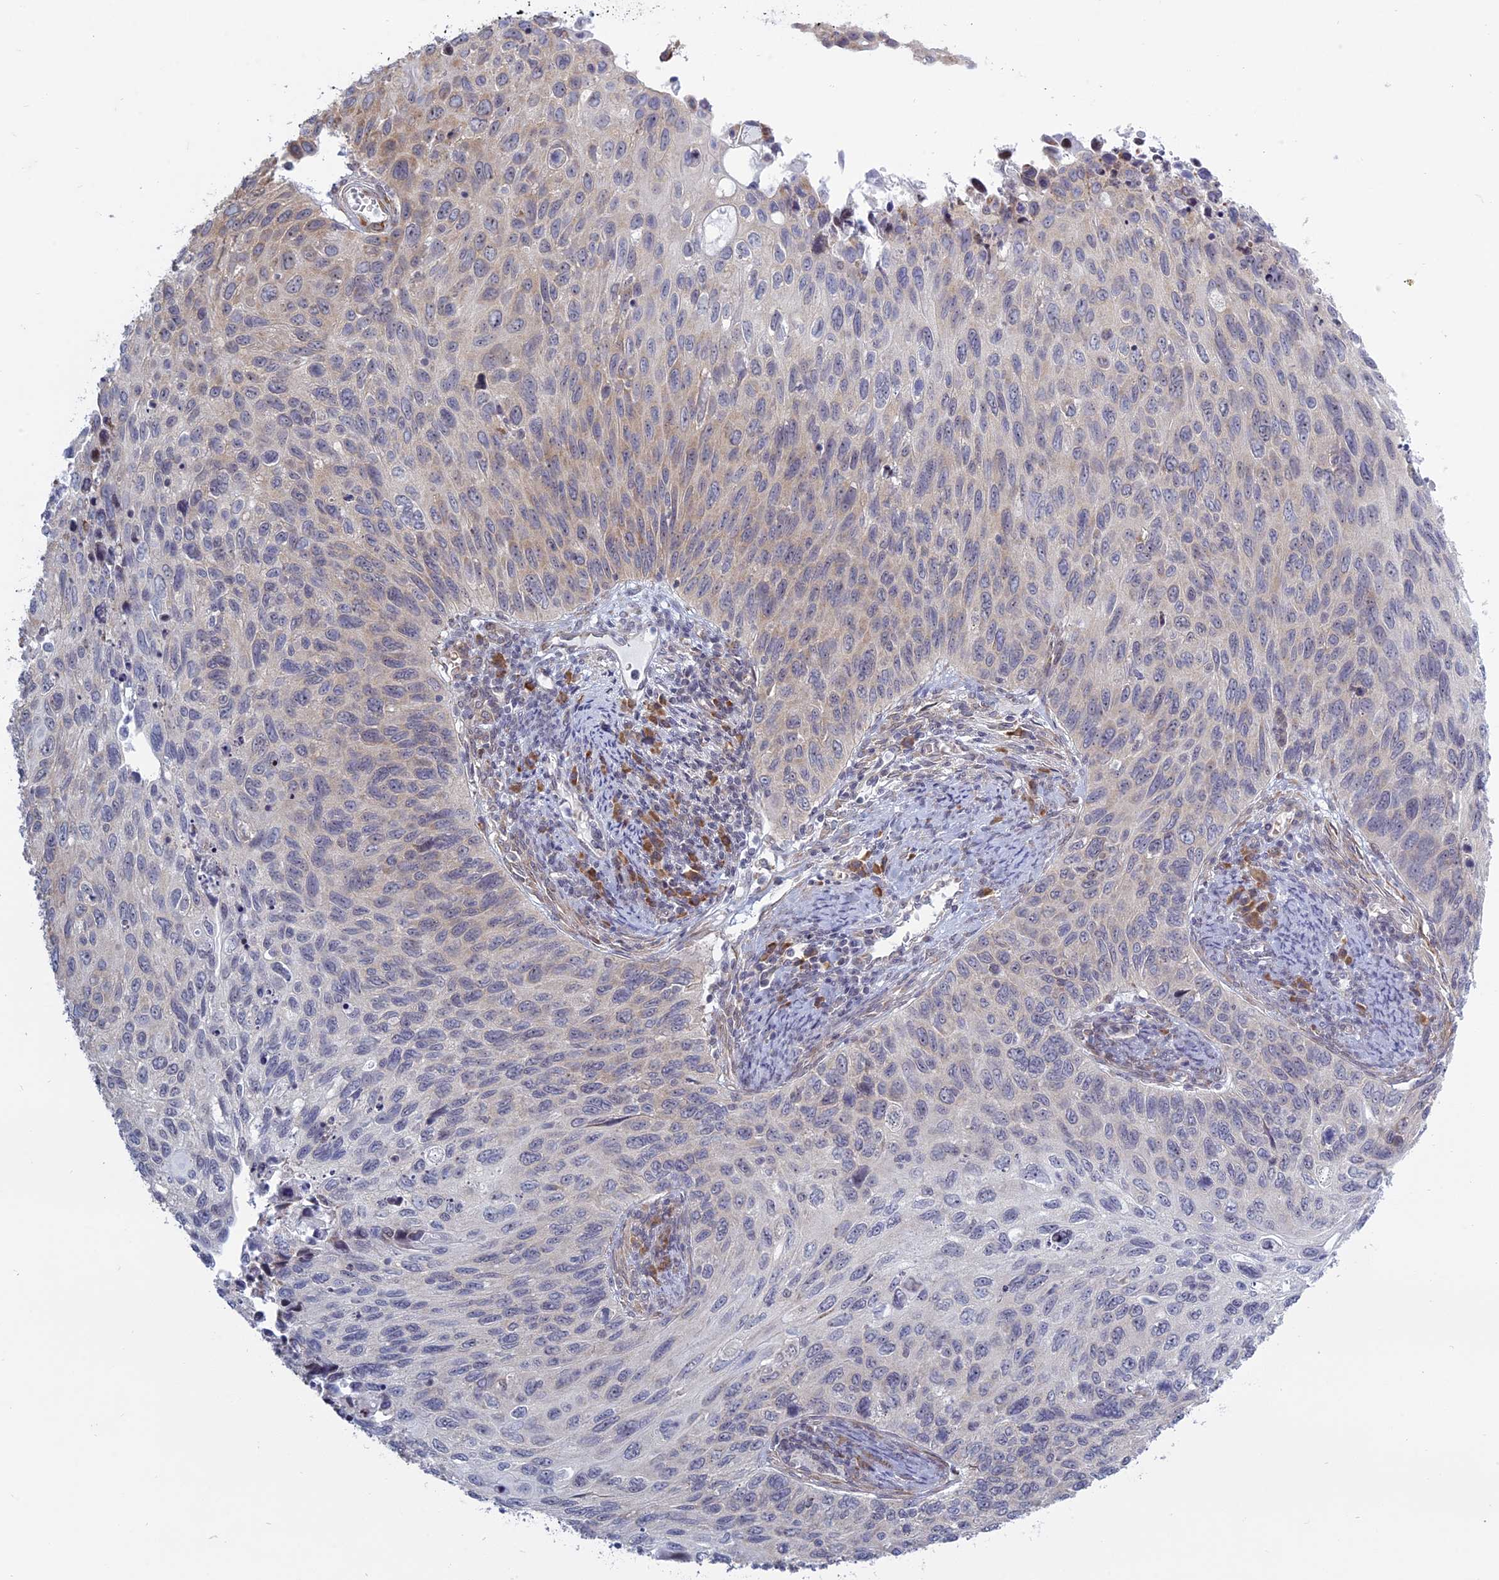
{"staining": {"intensity": "weak", "quantity": "<25%", "location": "cytoplasmic/membranous"}, "tissue": "cervical cancer", "cell_type": "Tumor cells", "image_type": "cancer", "snomed": [{"axis": "morphology", "description": "Squamous cell carcinoma, NOS"}, {"axis": "topography", "description": "Cervix"}], "caption": "Tumor cells show no significant expression in cervical cancer. The staining is performed using DAB brown chromogen with nuclei counter-stained in using hematoxylin.", "gene": "RPS19BP1", "patient": {"sex": "female", "age": 70}}